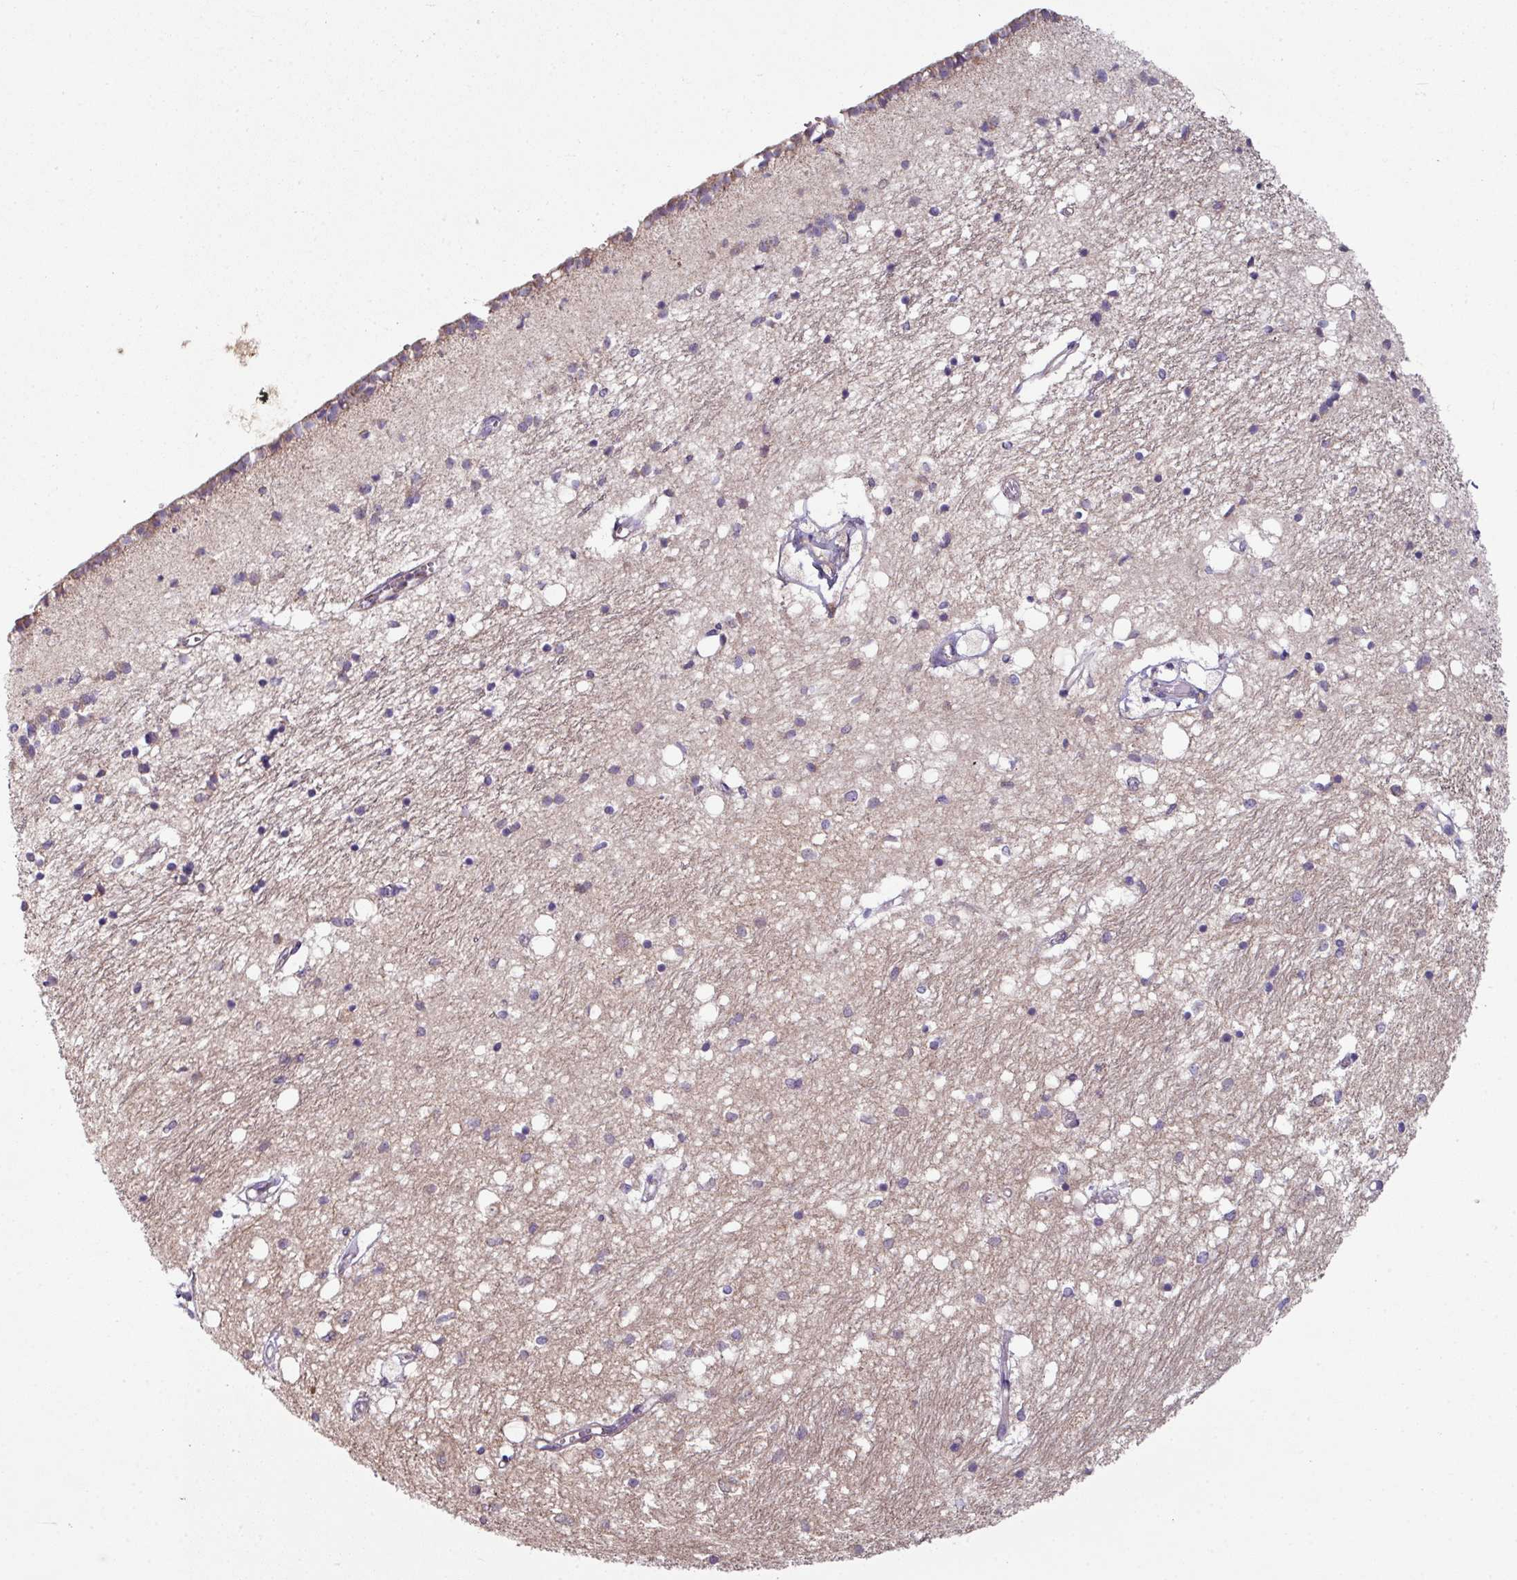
{"staining": {"intensity": "negative", "quantity": "none", "location": "none"}, "tissue": "caudate", "cell_type": "Glial cells", "image_type": "normal", "snomed": [{"axis": "morphology", "description": "Normal tissue, NOS"}, {"axis": "topography", "description": "Lateral ventricle wall"}], "caption": "Immunohistochemistry histopathology image of unremarkable human caudate stained for a protein (brown), which reveals no positivity in glial cells. Brightfield microscopy of immunohistochemistry (IHC) stained with DAB (brown) and hematoxylin (blue), captured at high magnification.", "gene": "LRRC9", "patient": {"sex": "male", "age": 70}}